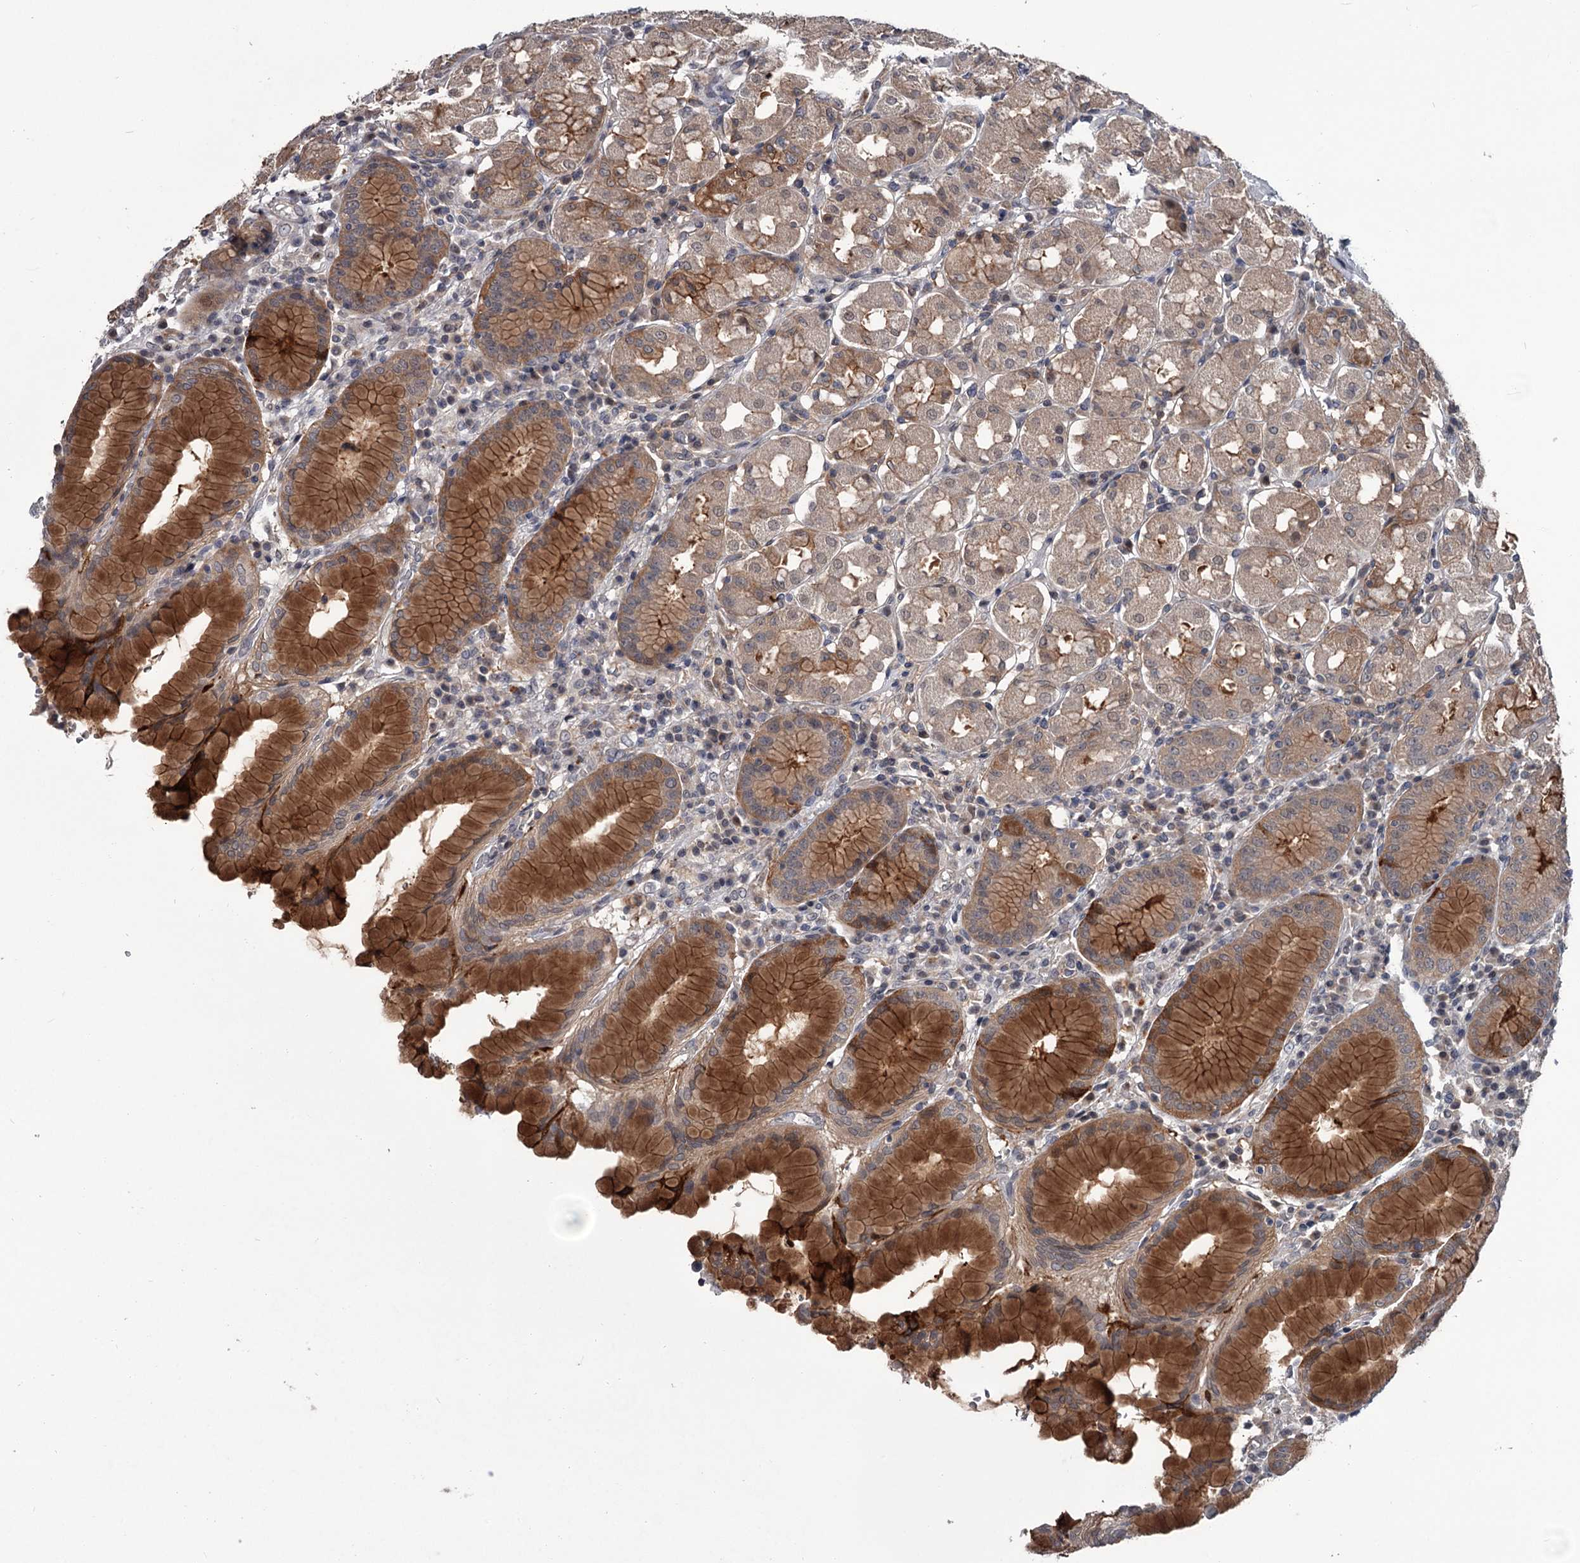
{"staining": {"intensity": "strong", "quantity": "25%-75%", "location": "cytoplasmic/membranous"}, "tissue": "stomach", "cell_type": "Glandular cells", "image_type": "normal", "snomed": [{"axis": "morphology", "description": "Normal tissue, NOS"}, {"axis": "topography", "description": "Stomach"}, {"axis": "topography", "description": "Stomach, lower"}], "caption": "This histopathology image reveals IHC staining of benign stomach, with high strong cytoplasmic/membranous positivity in approximately 25%-75% of glandular cells.", "gene": "DAO", "patient": {"sex": "female", "age": 56}}